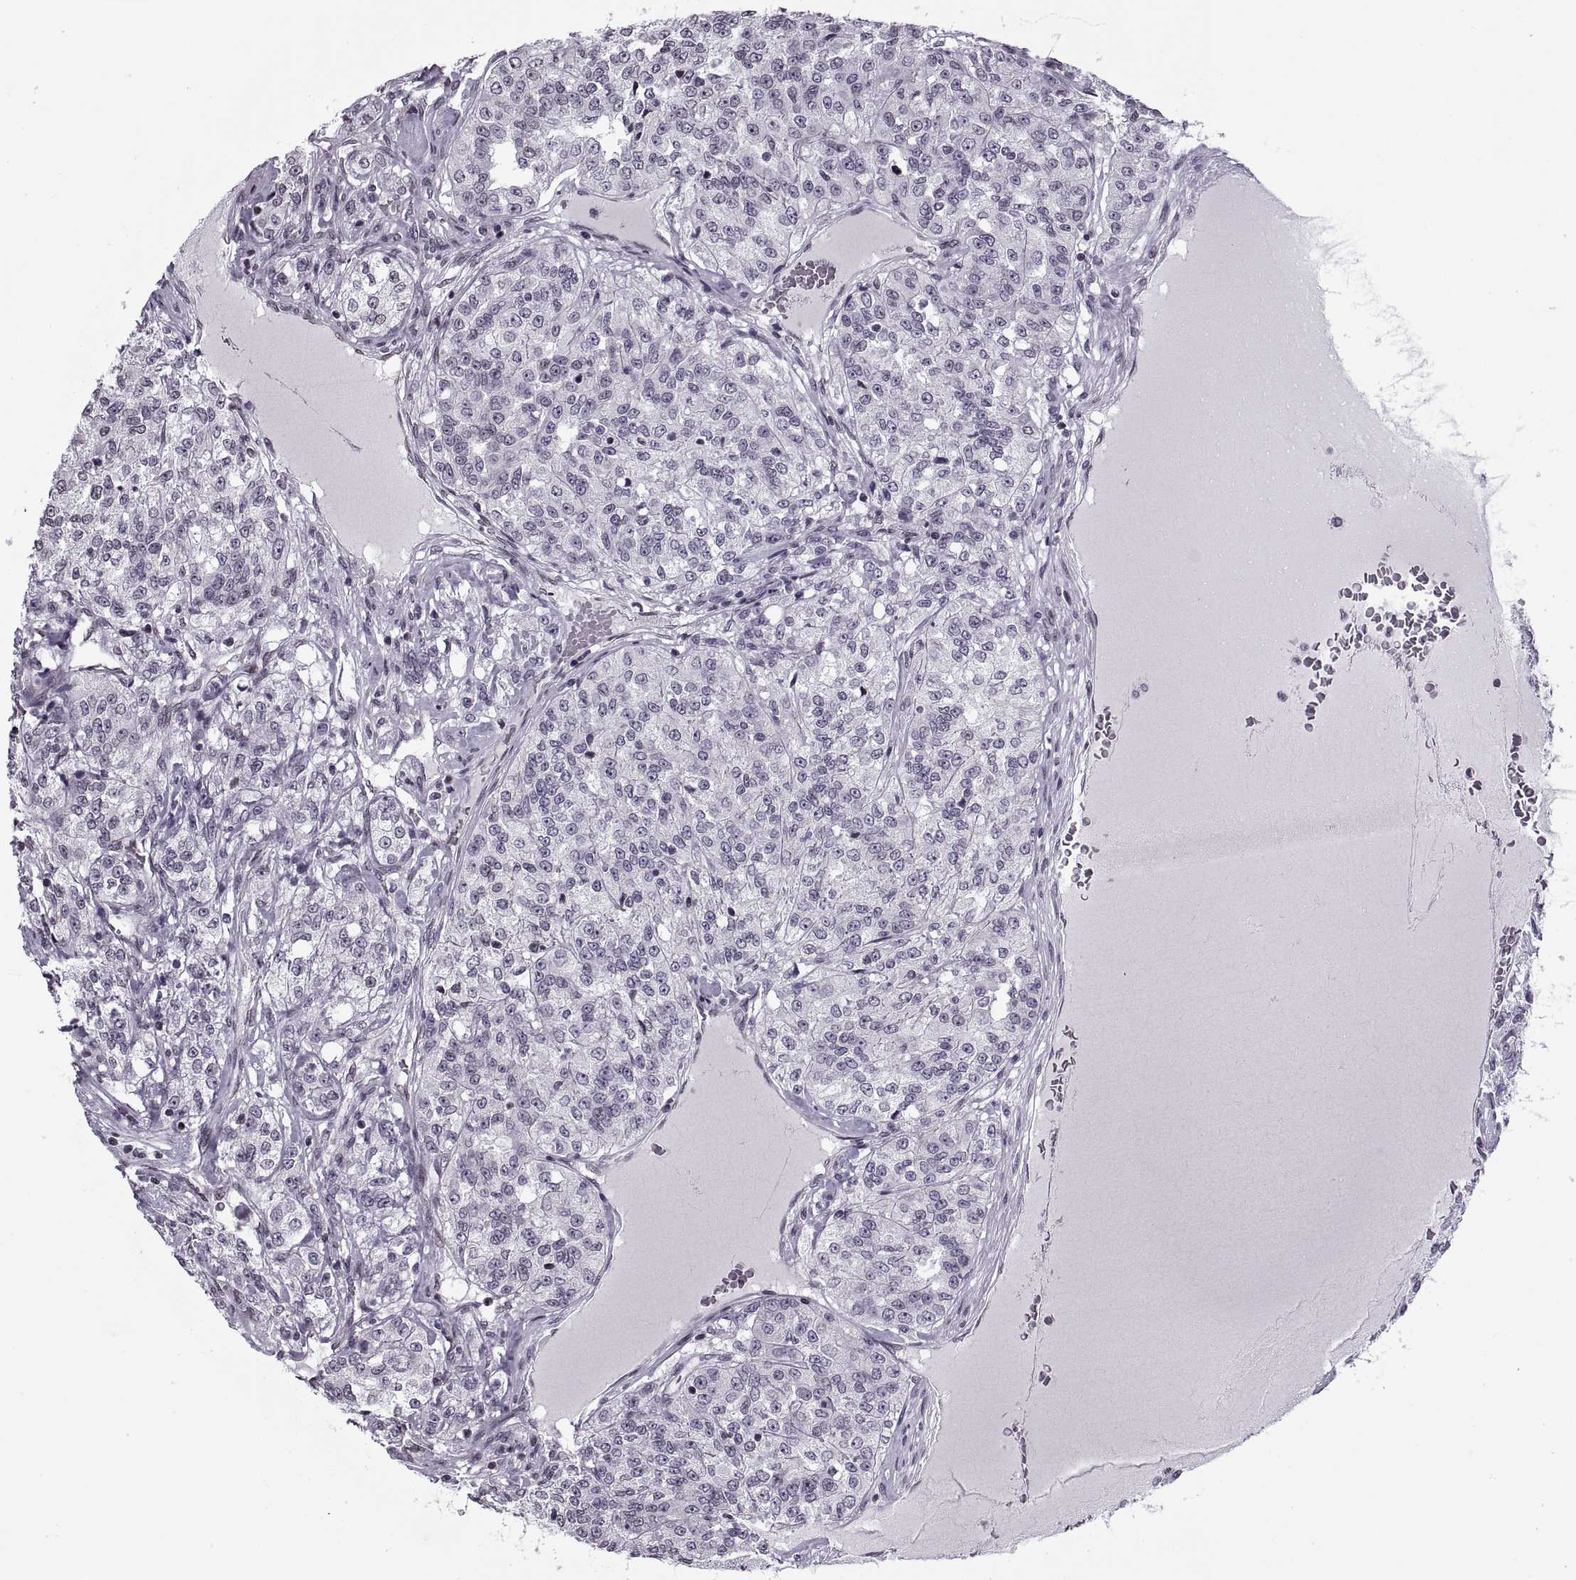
{"staining": {"intensity": "negative", "quantity": "none", "location": "none"}, "tissue": "renal cancer", "cell_type": "Tumor cells", "image_type": "cancer", "snomed": [{"axis": "morphology", "description": "Adenocarcinoma, NOS"}, {"axis": "topography", "description": "Kidney"}], "caption": "This is an immunohistochemistry image of adenocarcinoma (renal). There is no expression in tumor cells.", "gene": "H1-8", "patient": {"sex": "female", "age": 63}}